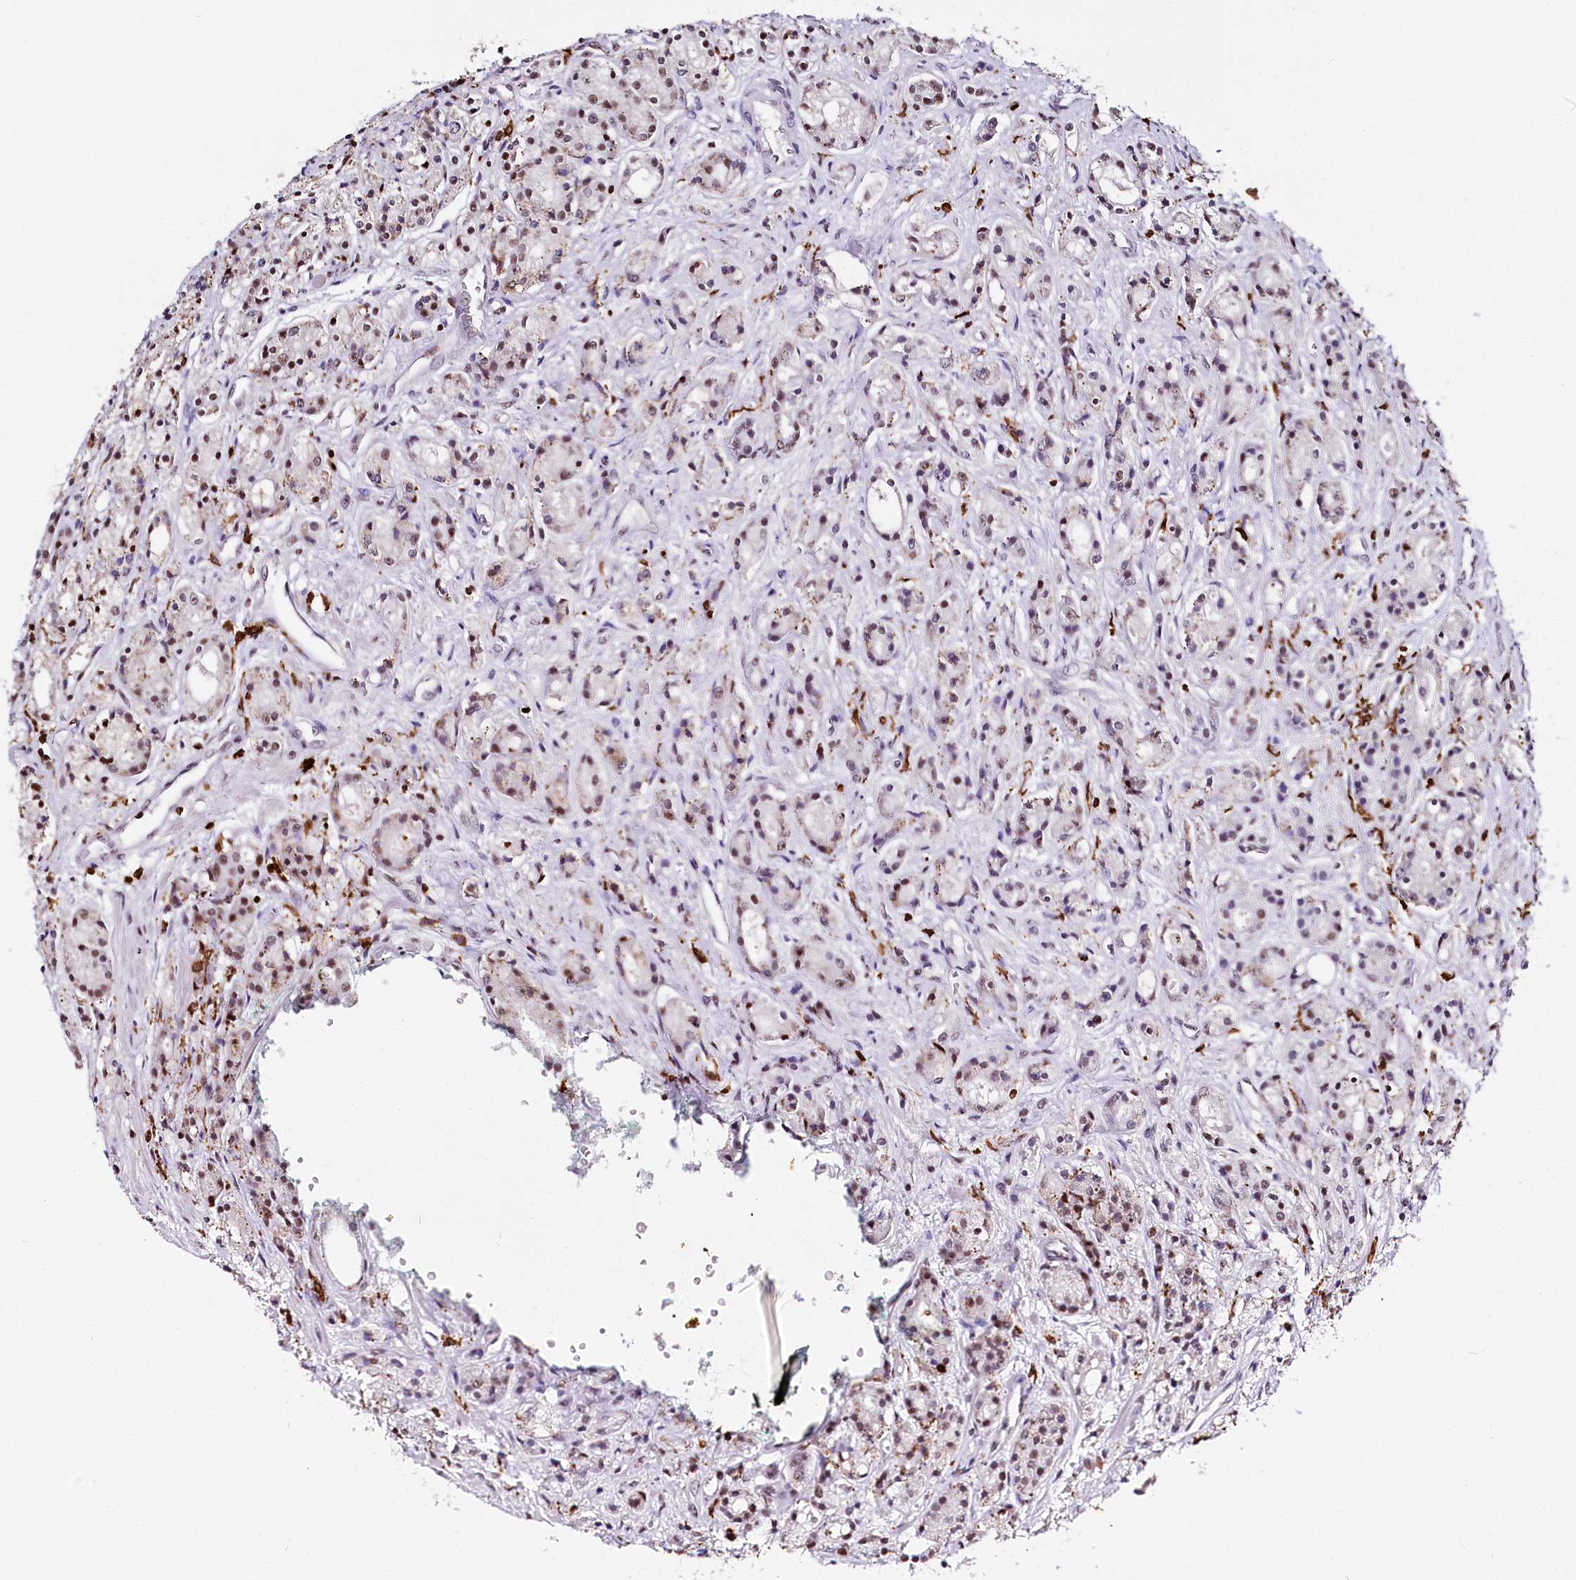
{"staining": {"intensity": "negative", "quantity": "none", "location": "none"}, "tissue": "prostate cancer", "cell_type": "Tumor cells", "image_type": "cancer", "snomed": [{"axis": "morphology", "description": "Adenocarcinoma, High grade"}, {"axis": "topography", "description": "Prostate"}], "caption": "The histopathology image displays no staining of tumor cells in prostate high-grade adenocarcinoma.", "gene": "BARD1", "patient": {"sex": "male", "age": 60}}